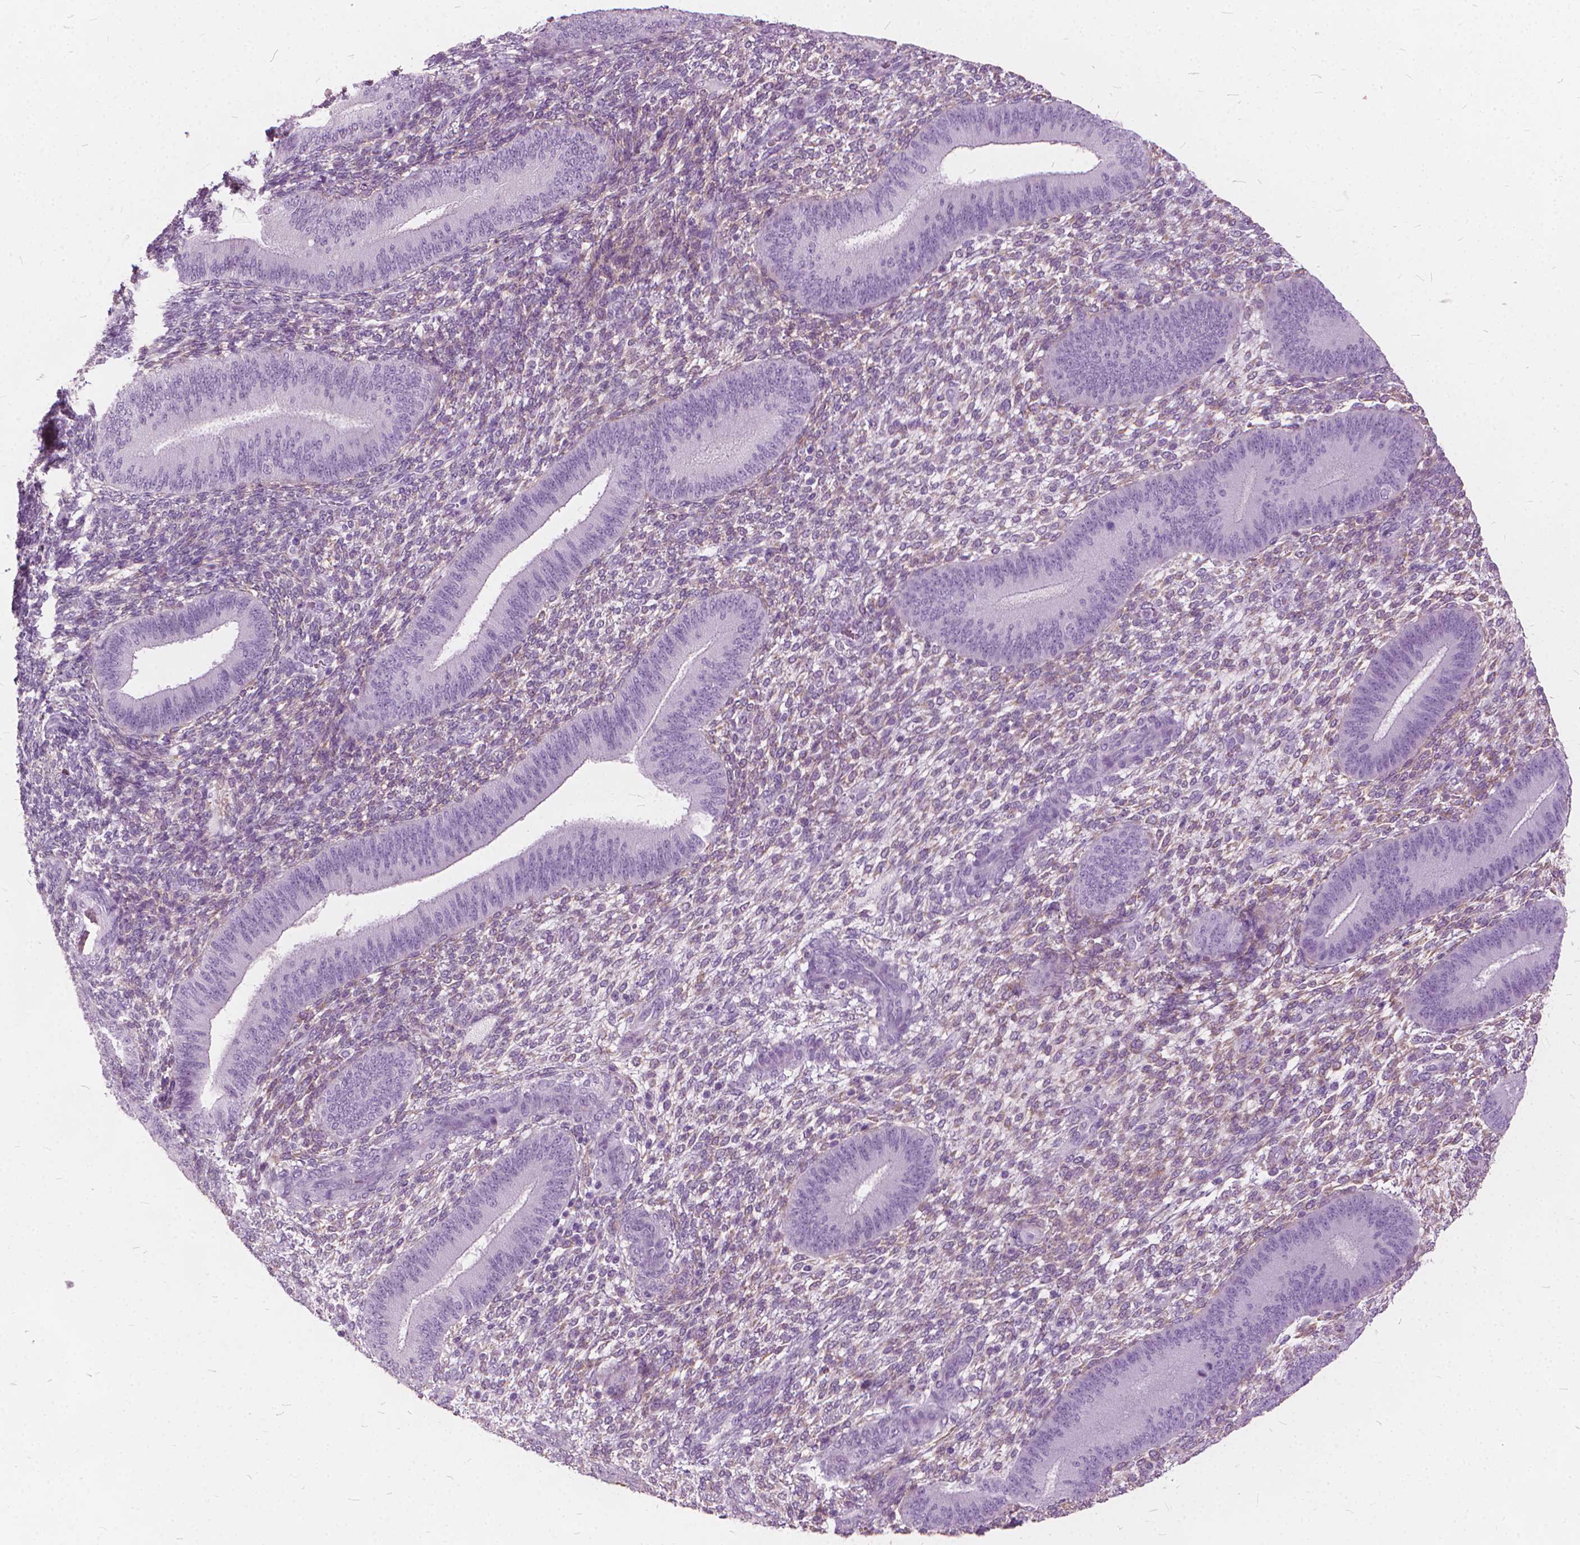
{"staining": {"intensity": "weak", "quantity": "<25%", "location": "cytoplasmic/membranous"}, "tissue": "endometrium", "cell_type": "Cells in endometrial stroma", "image_type": "normal", "snomed": [{"axis": "morphology", "description": "Normal tissue, NOS"}, {"axis": "topography", "description": "Endometrium"}], "caption": "There is no significant expression in cells in endometrial stroma of endometrium. (Immunohistochemistry, brightfield microscopy, high magnification).", "gene": "DNM1", "patient": {"sex": "female", "age": 39}}